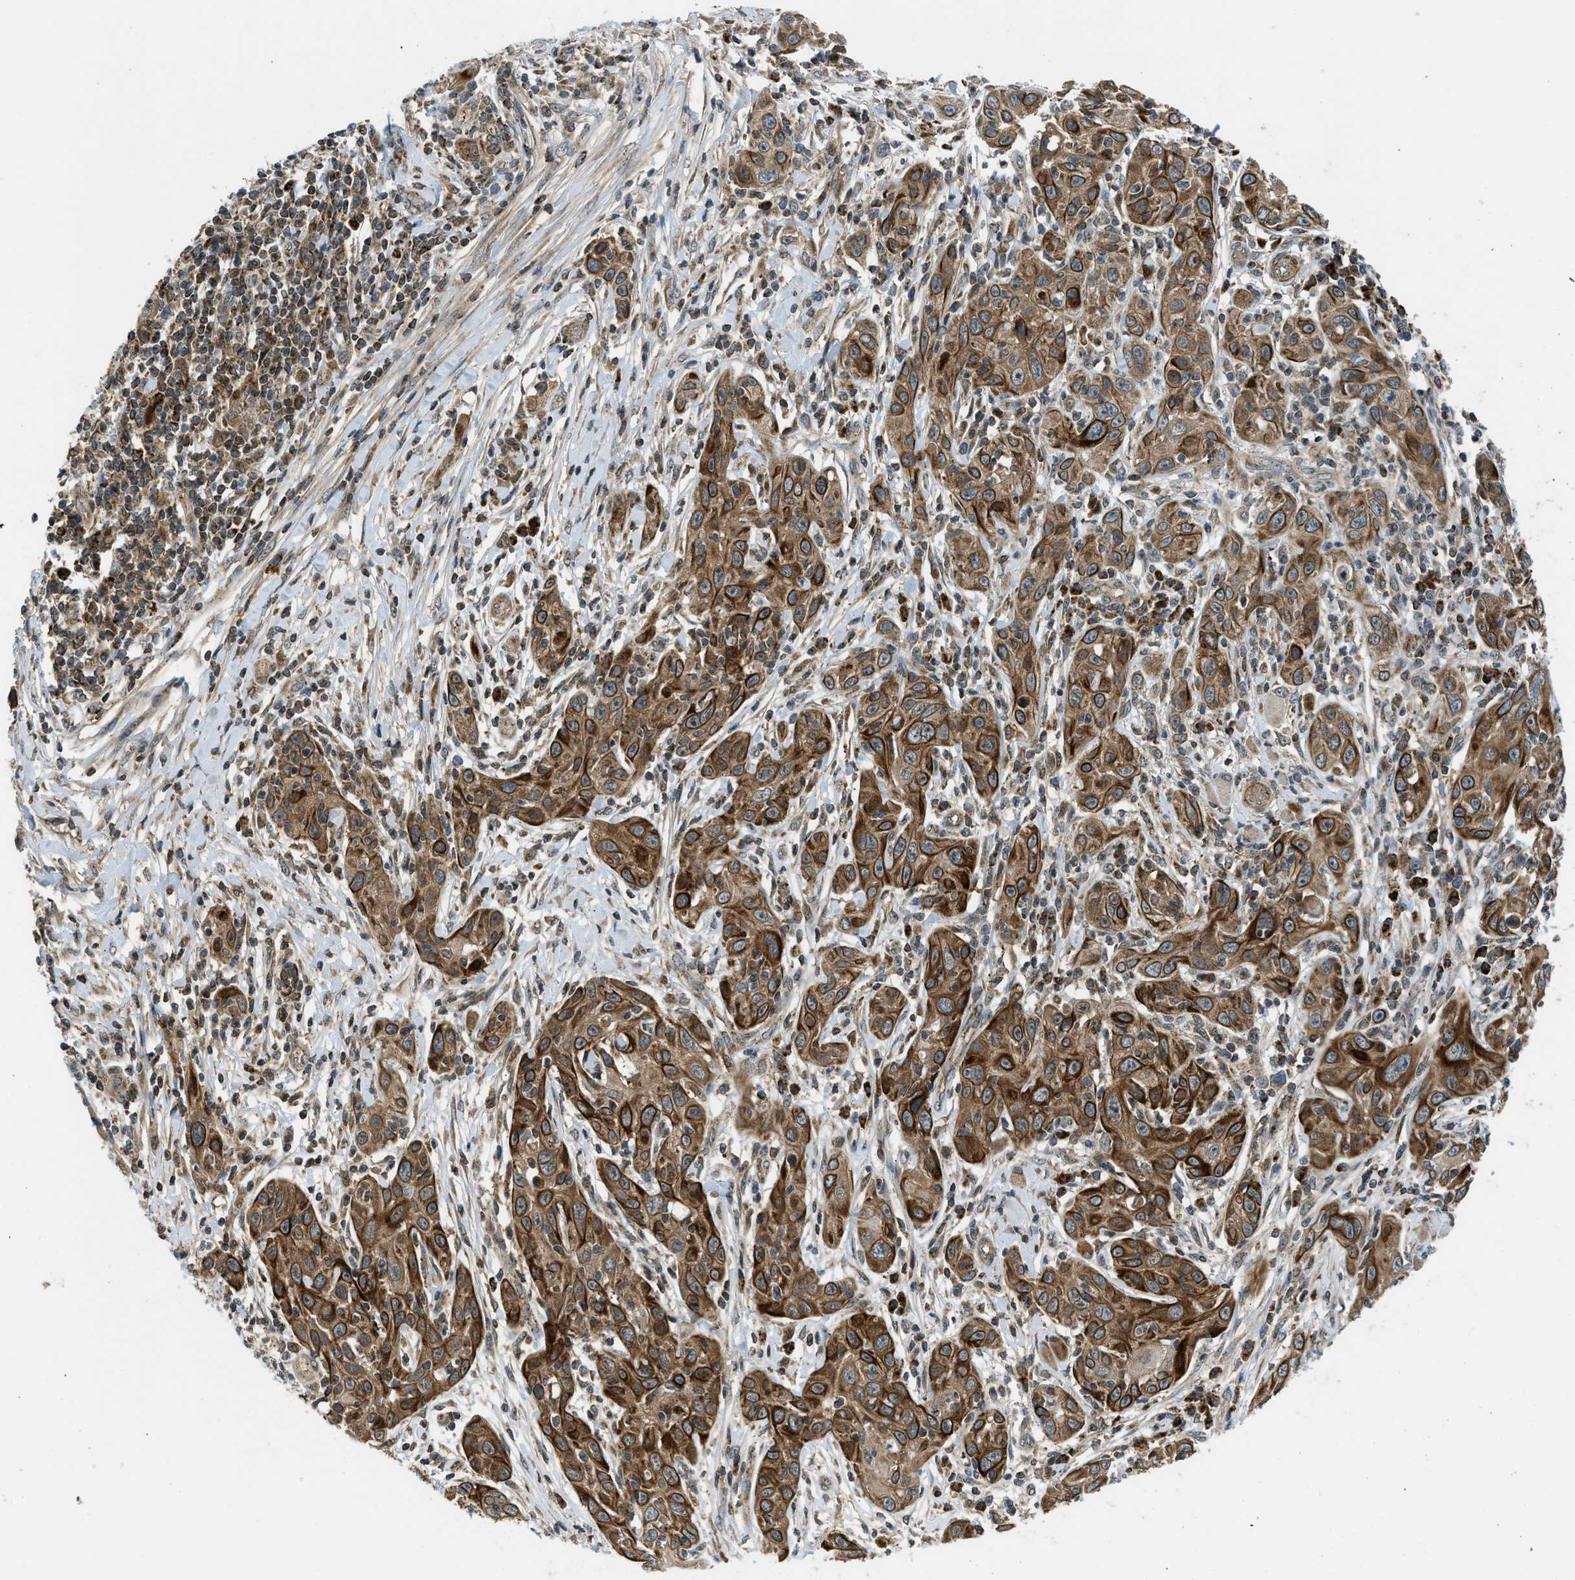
{"staining": {"intensity": "strong", "quantity": ">75%", "location": "cytoplasmic/membranous"}, "tissue": "skin cancer", "cell_type": "Tumor cells", "image_type": "cancer", "snomed": [{"axis": "morphology", "description": "Squamous cell carcinoma, NOS"}, {"axis": "topography", "description": "Skin"}], "caption": "Protein analysis of squamous cell carcinoma (skin) tissue exhibits strong cytoplasmic/membranous staining in about >75% of tumor cells.", "gene": "SESN2", "patient": {"sex": "female", "age": 88}}